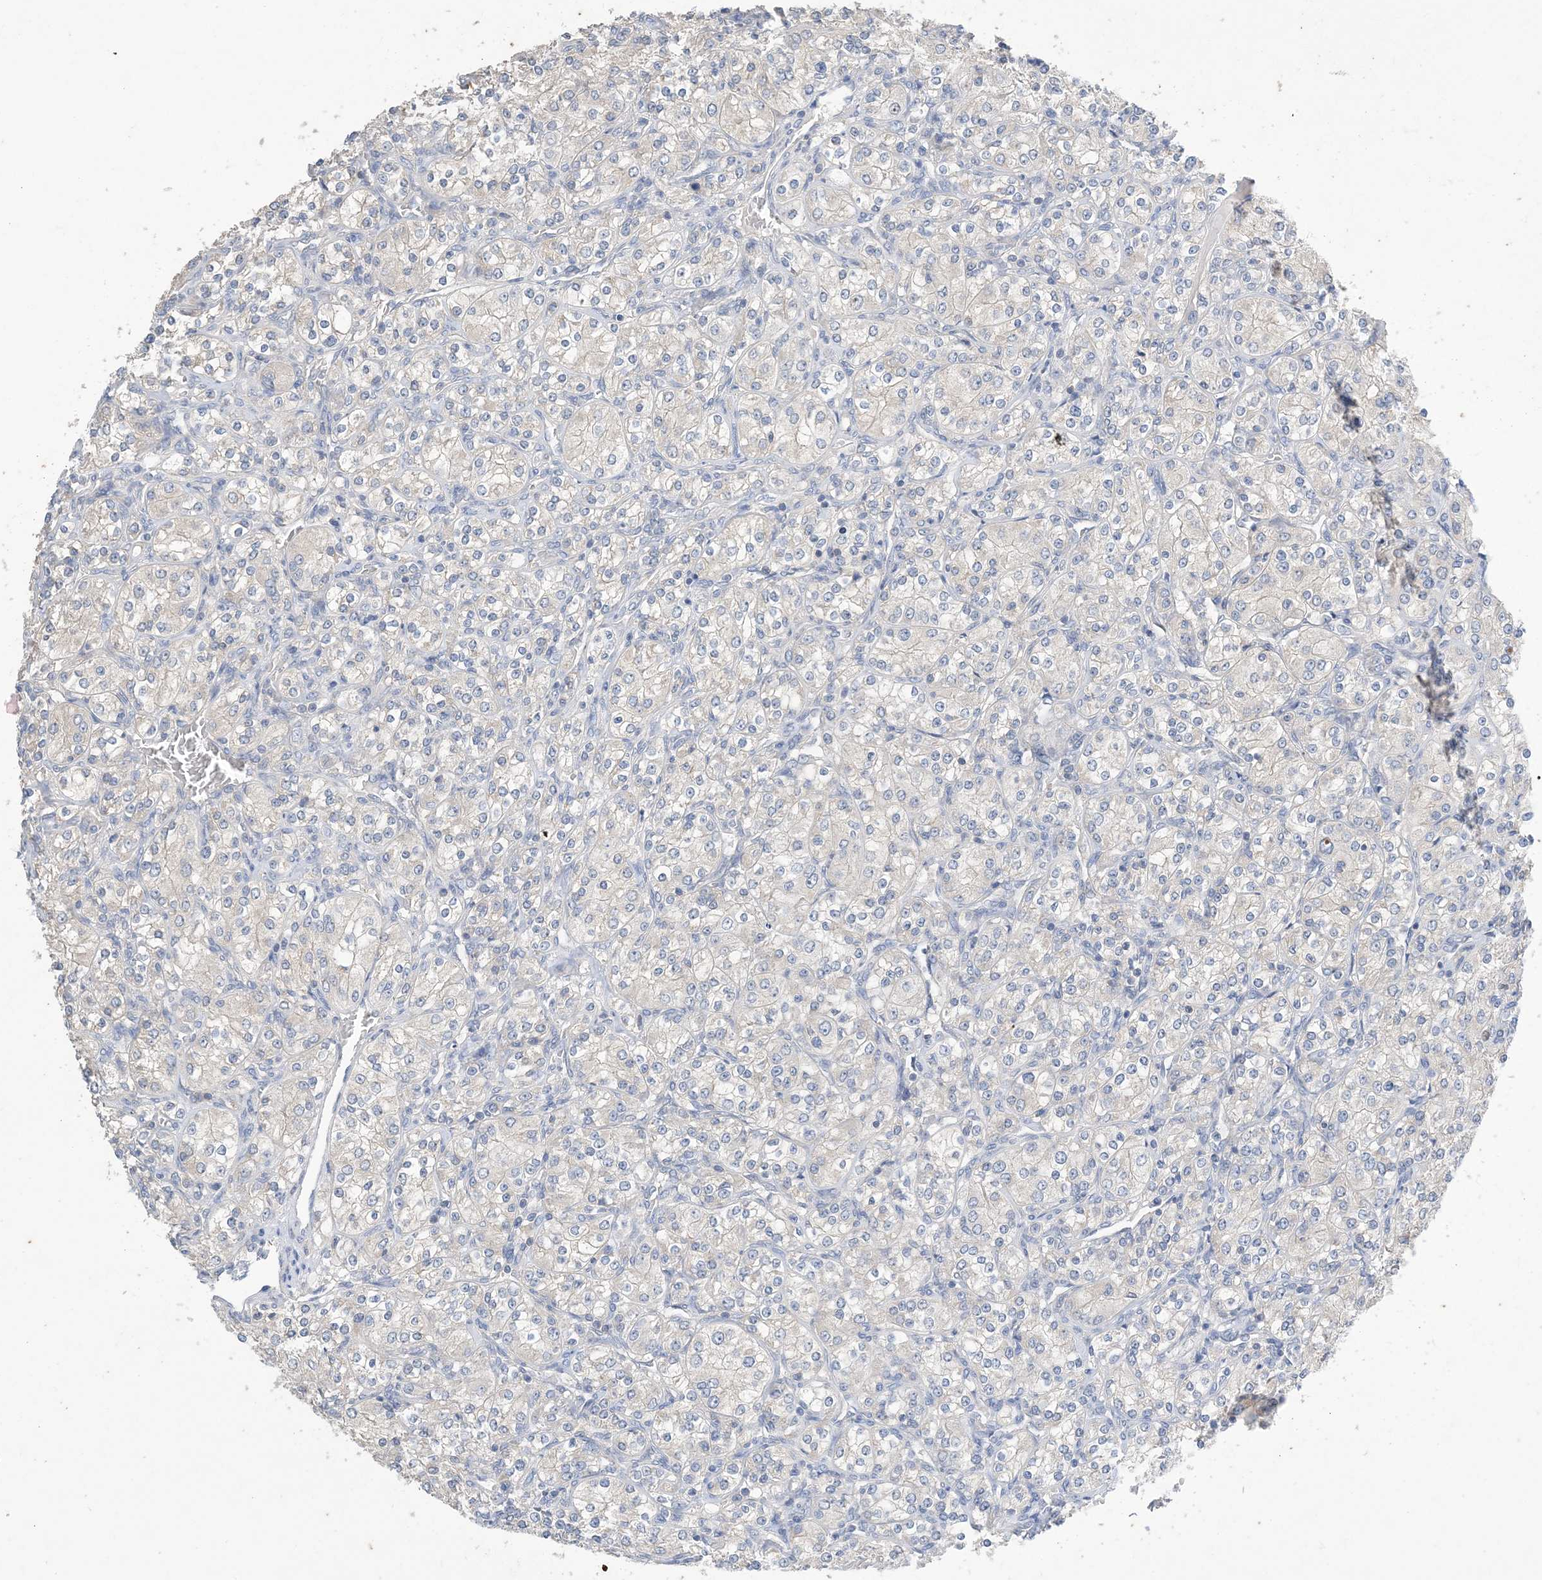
{"staining": {"intensity": "negative", "quantity": "none", "location": "none"}, "tissue": "renal cancer", "cell_type": "Tumor cells", "image_type": "cancer", "snomed": [{"axis": "morphology", "description": "Adenocarcinoma, NOS"}, {"axis": "topography", "description": "Kidney"}], "caption": "Human renal cancer stained for a protein using immunohistochemistry exhibits no expression in tumor cells.", "gene": "KPRP", "patient": {"sex": "male", "age": 77}}